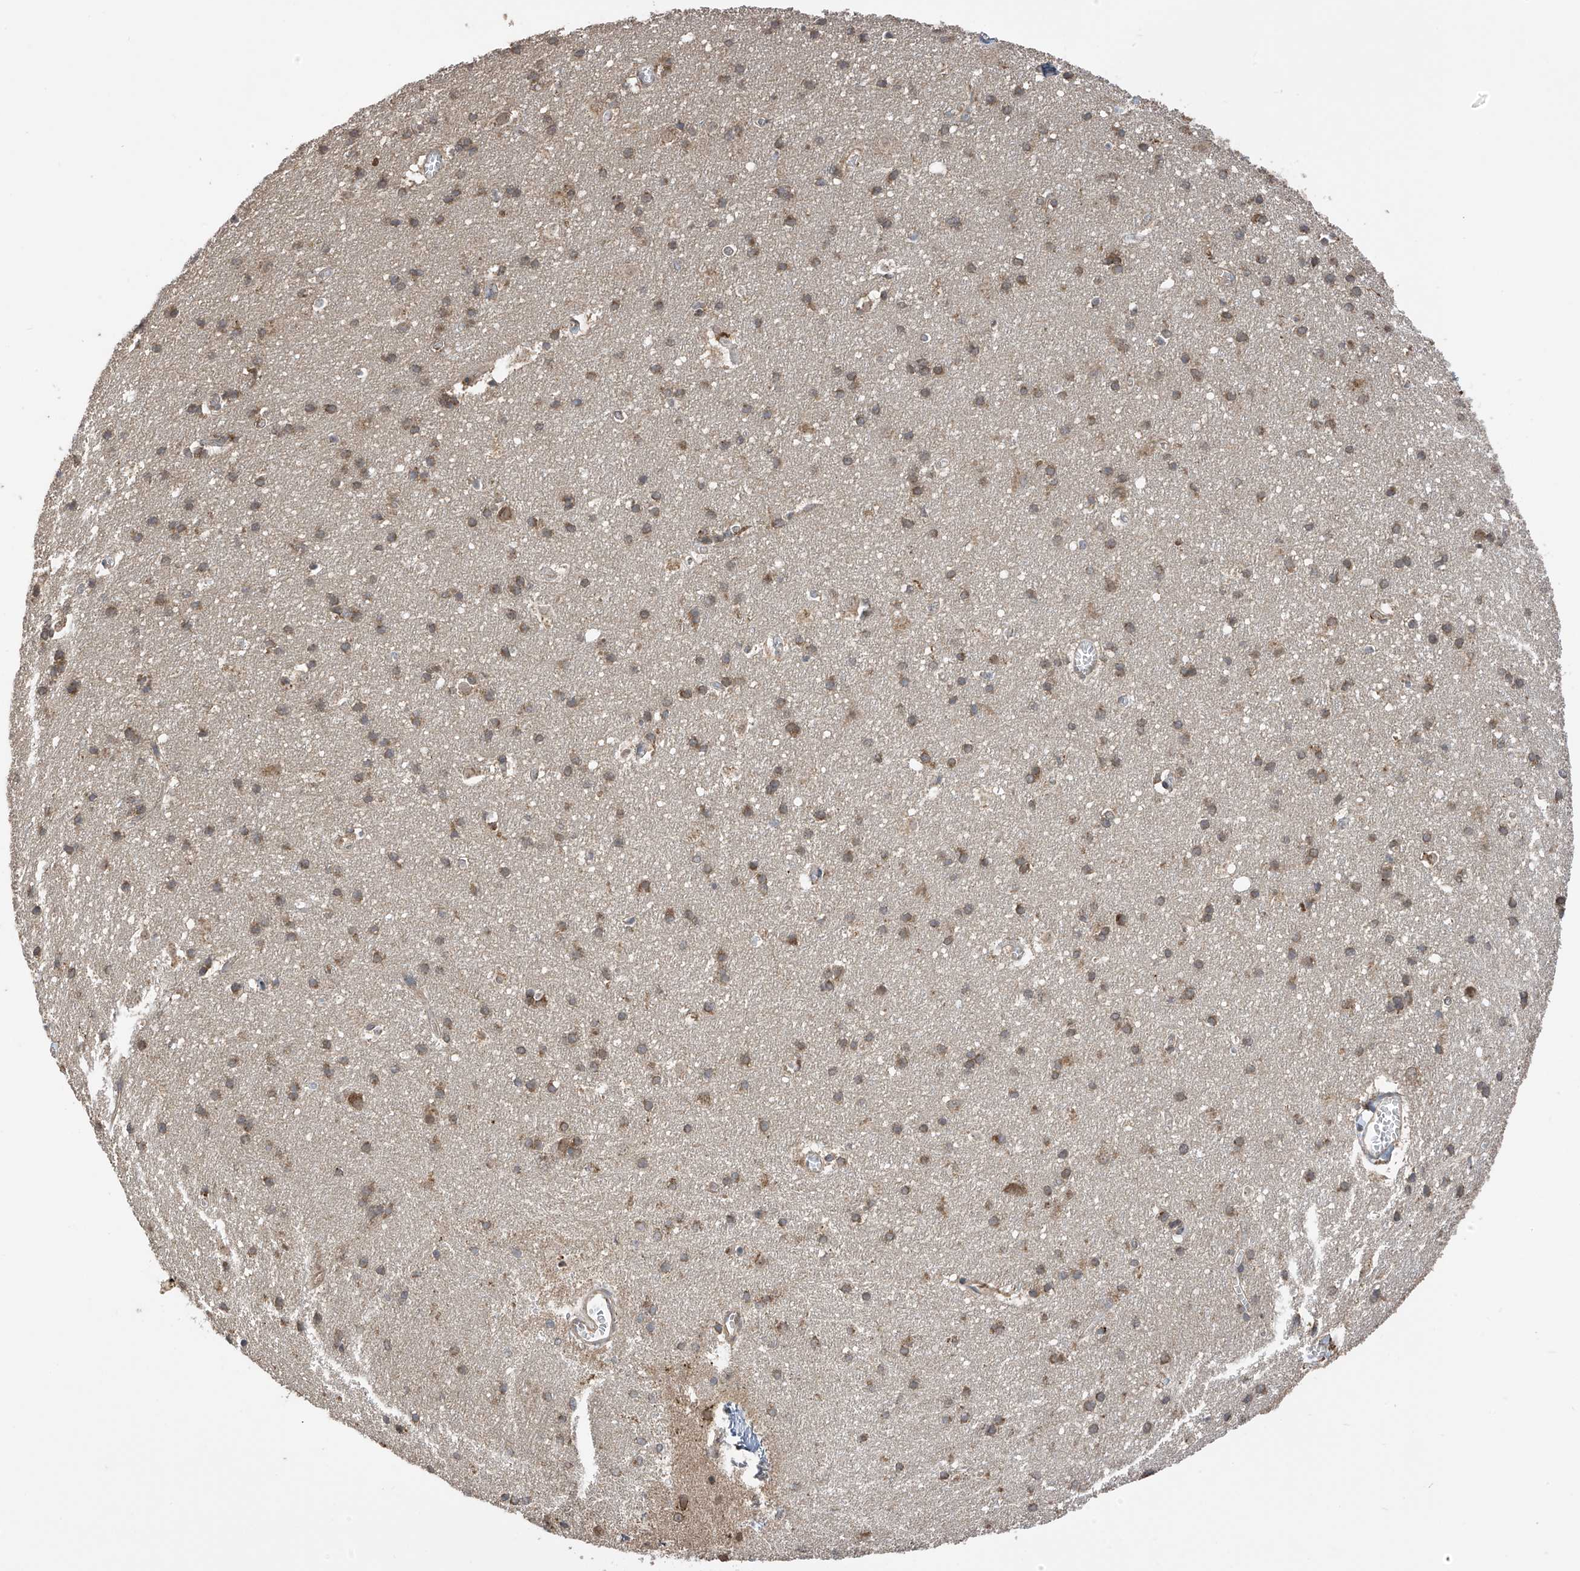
{"staining": {"intensity": "weak", "quantity": ">75%", "location": "cytoplasmic/membranous"}, "tissue": "cerebral cortex", "cell_type": "Endothelial cells", "image_type": "normal", "snomed": [{"axis": "morphology", "description": "Normal tissue, NOS"}, {"axis": "topography", "description": "Cerebral cortex"}], "caption": "Protein expression by immunohistochemistry exhibits weak cytoplasmic/membranous expression in approximately >75% of endothelial cells in benign cerebral cortex.", "gene": "PNPT1", "patient": {"sex": "male", "age": 54}}